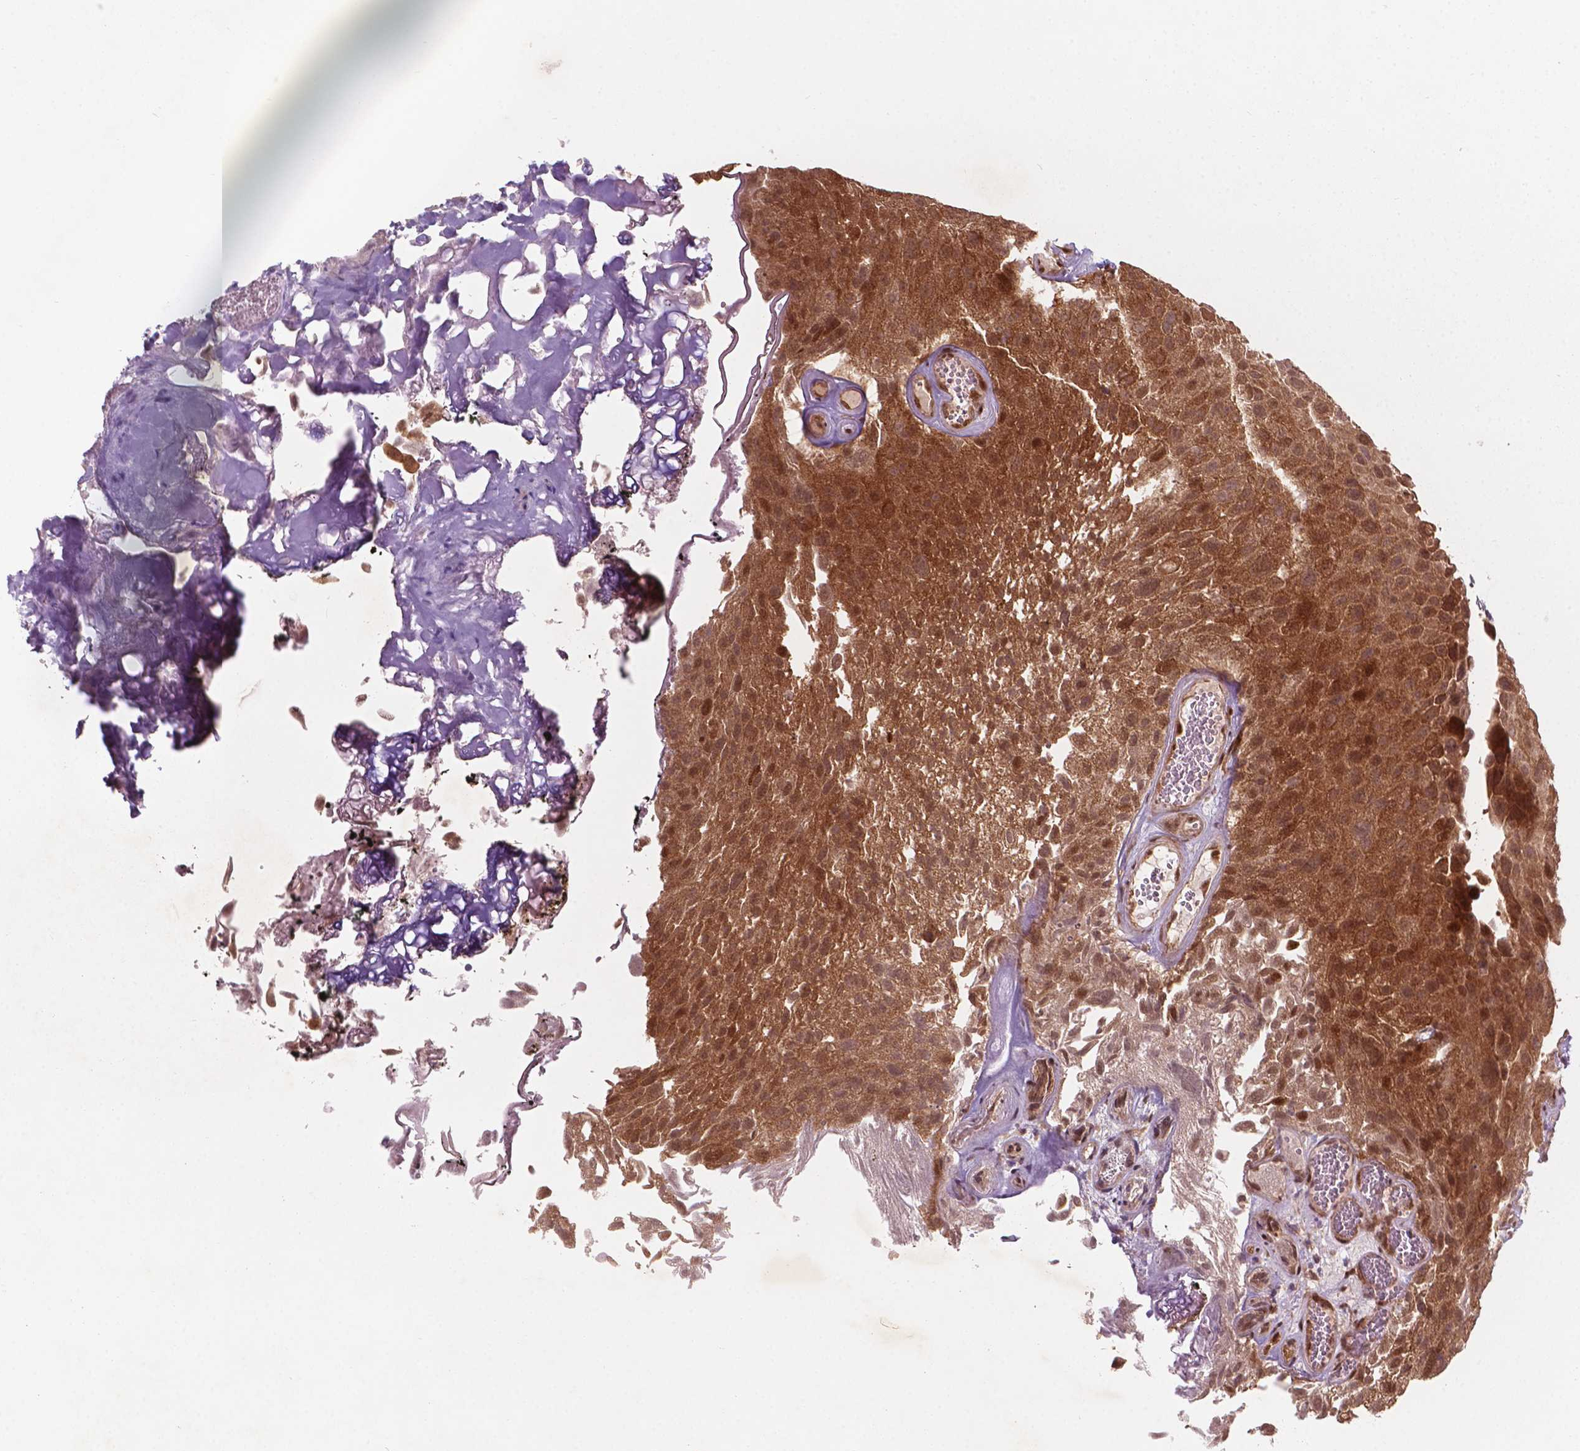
{"staining": {"intensity": "moderate", "quantity": ">75%", "location": "cytoplasmic/membranous,nuclear"}, "tissue": "urothelial cancer", "cell_type": "Tumor cells", "image_type": "cancer", "snomed": [{"axis": "morphology", "description": "Urothelial carcinoma, Low grade"}, {"axis": "topography", "description": "Urinary bladder"}], "caption": "Brown immunohistochemical staining in human urothelial cancer shows moderate cytoplasmic/membranous and nuclear staining in about >75% of tumor cells.", "gene": "NFAT5", "patient": {"sex": "male", "age": 72}}